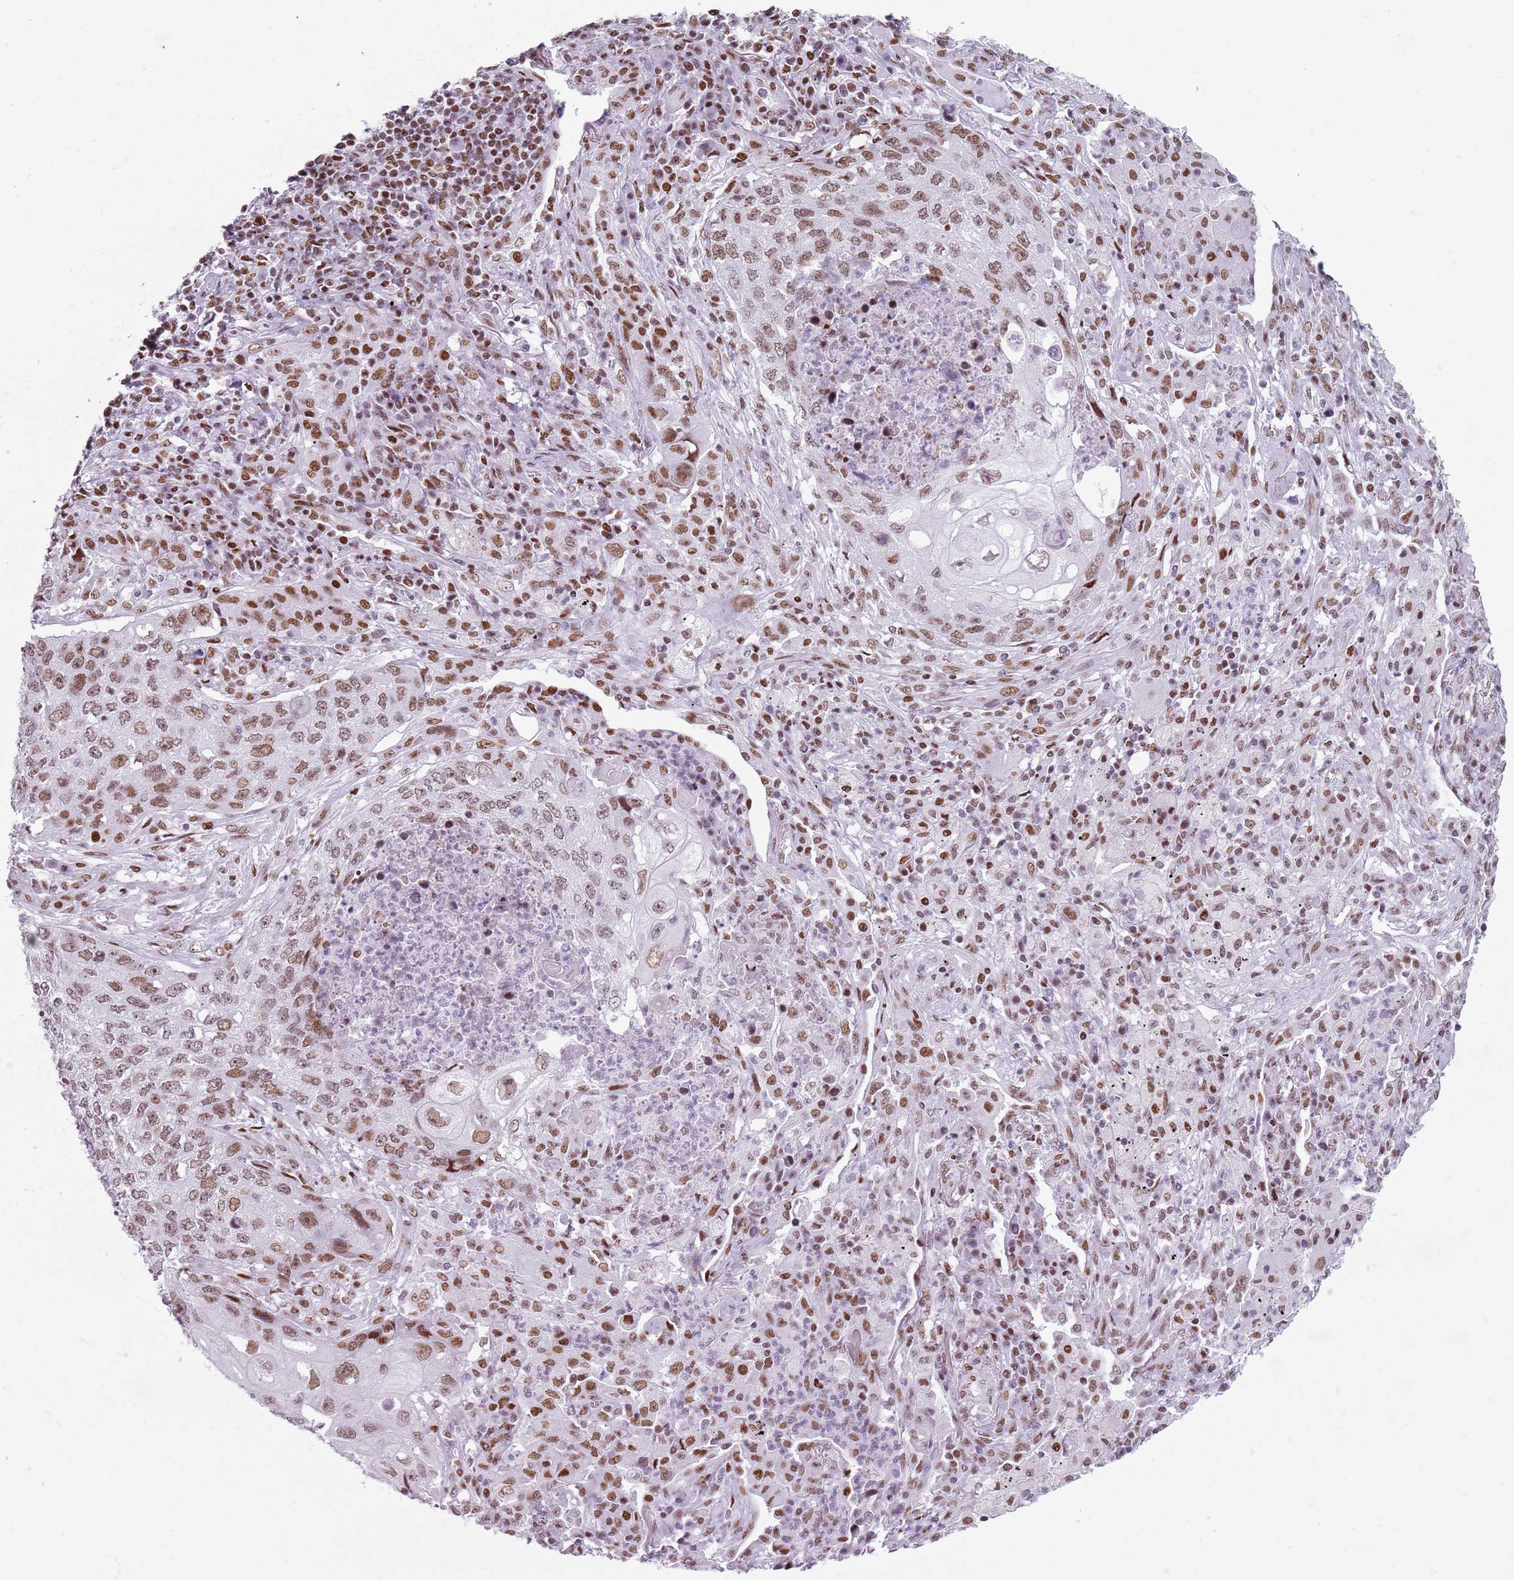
{"staining": {"intensity": "moderate", "quantity": ">75%", "location": "nuclear"}, "tissue": "lung cancer", "cell_type": "Tumor cells", "image_type": "cancer", "snomed": [{"axis": "morphology", "description": "Squamous cell carcinoma, NOS"}, {"axis": "topography", "description": "Lung"}], "caption": "This photomicrograph exhibits lung squamous cell carcinoma stained with immunohistochemistry to label a protein in brown. The nuclear of tumor cells show moderate positivity for the protein. Nuclei are counter-stained blue.", "gene": "FAM104B", "patient": {"sex": "female", "age": 63}}